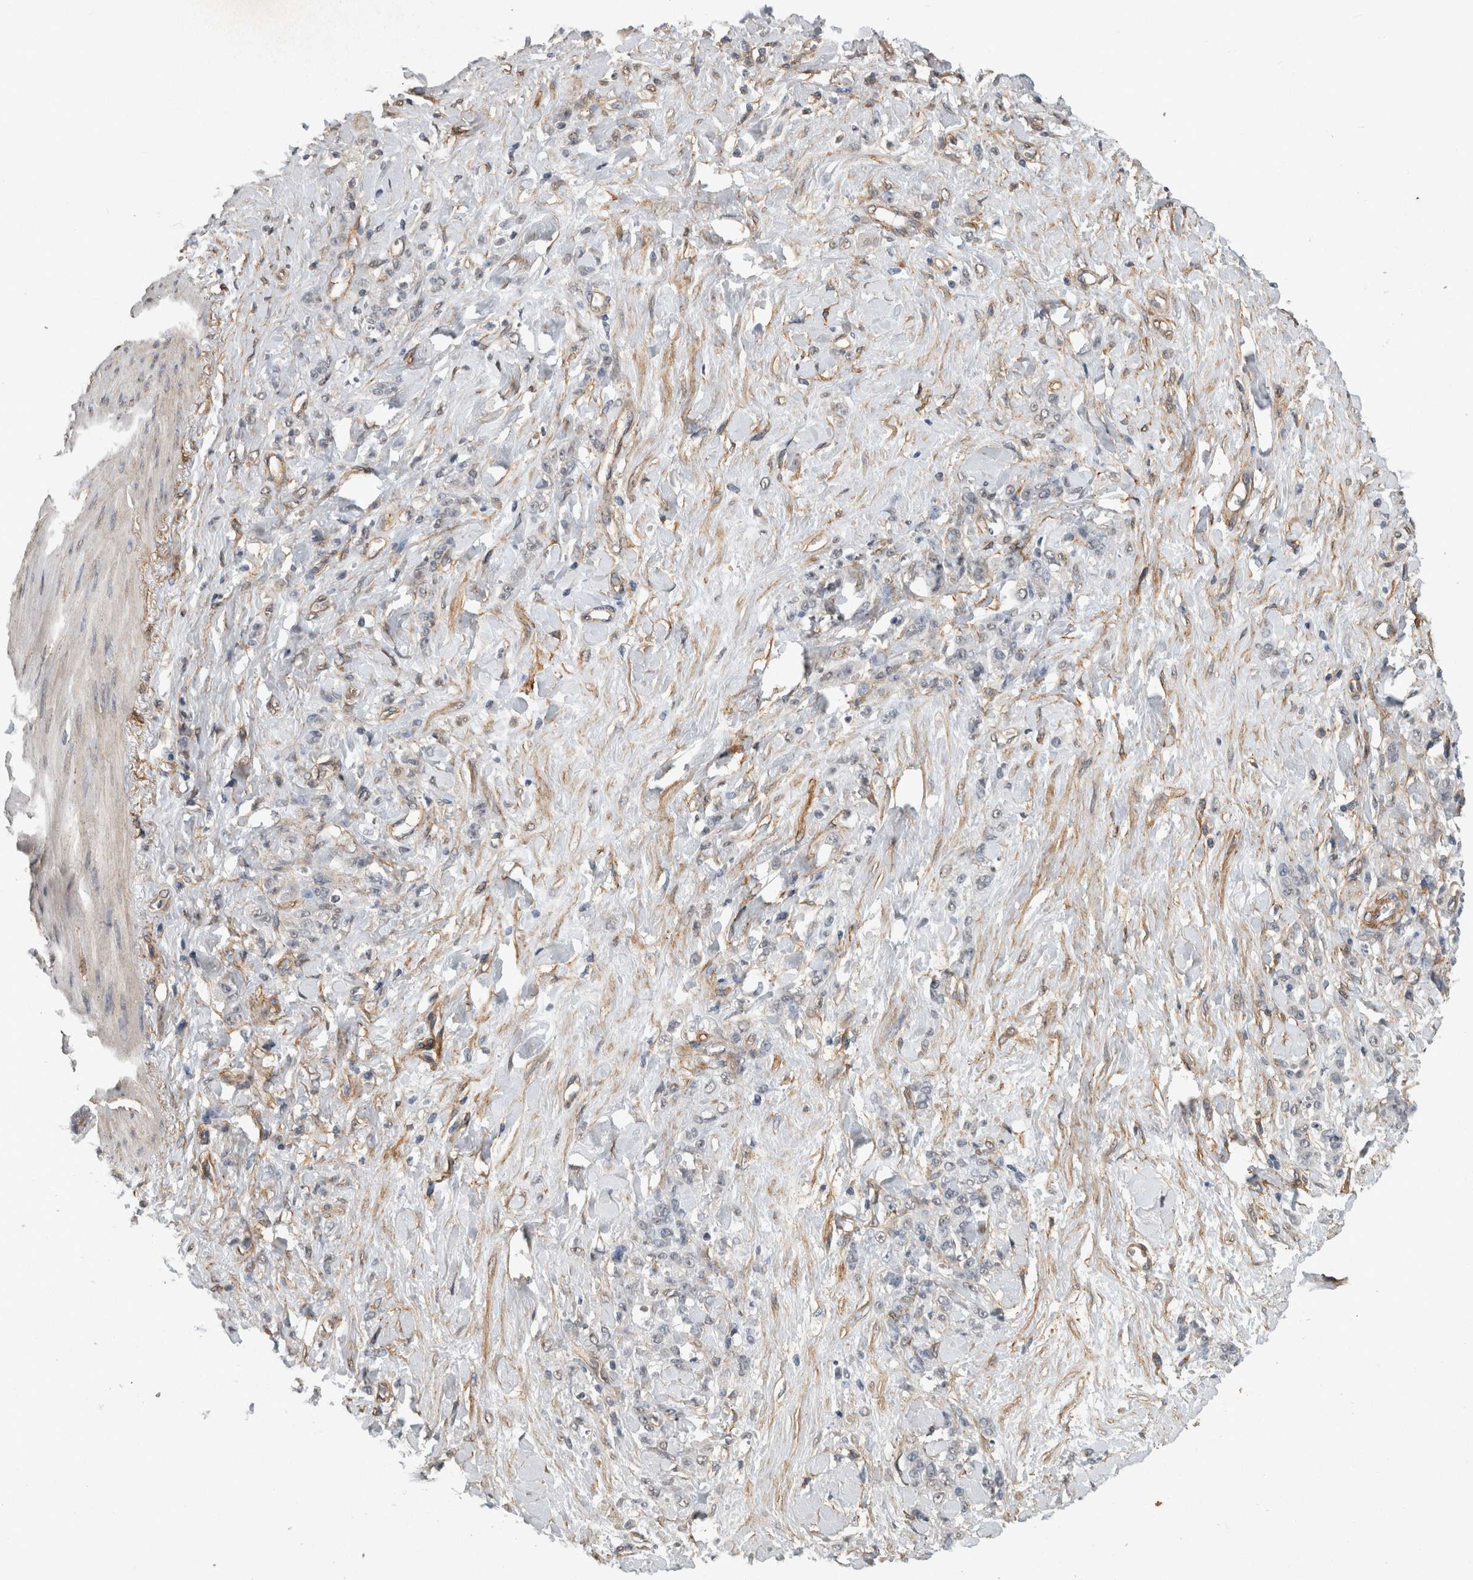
{"staining": {"intensity": "negative", "quantity": "none", "location": "none"}, "tissue": "stomach cancer", "cell_type": "Tumor cells", "image_type": "cancer", "snomed": [{"axis": "morphology", "description": "Adenocarcinoma, NOS"}, {"axis": "topography", "description": "Stomach"}], "caption": "A photomicrograph of human stomach cancer (adenocarcinoma) is negative for staining in tumor cells.", "gene": "RECK", "patient": {"sex": "male", "age": 82}}